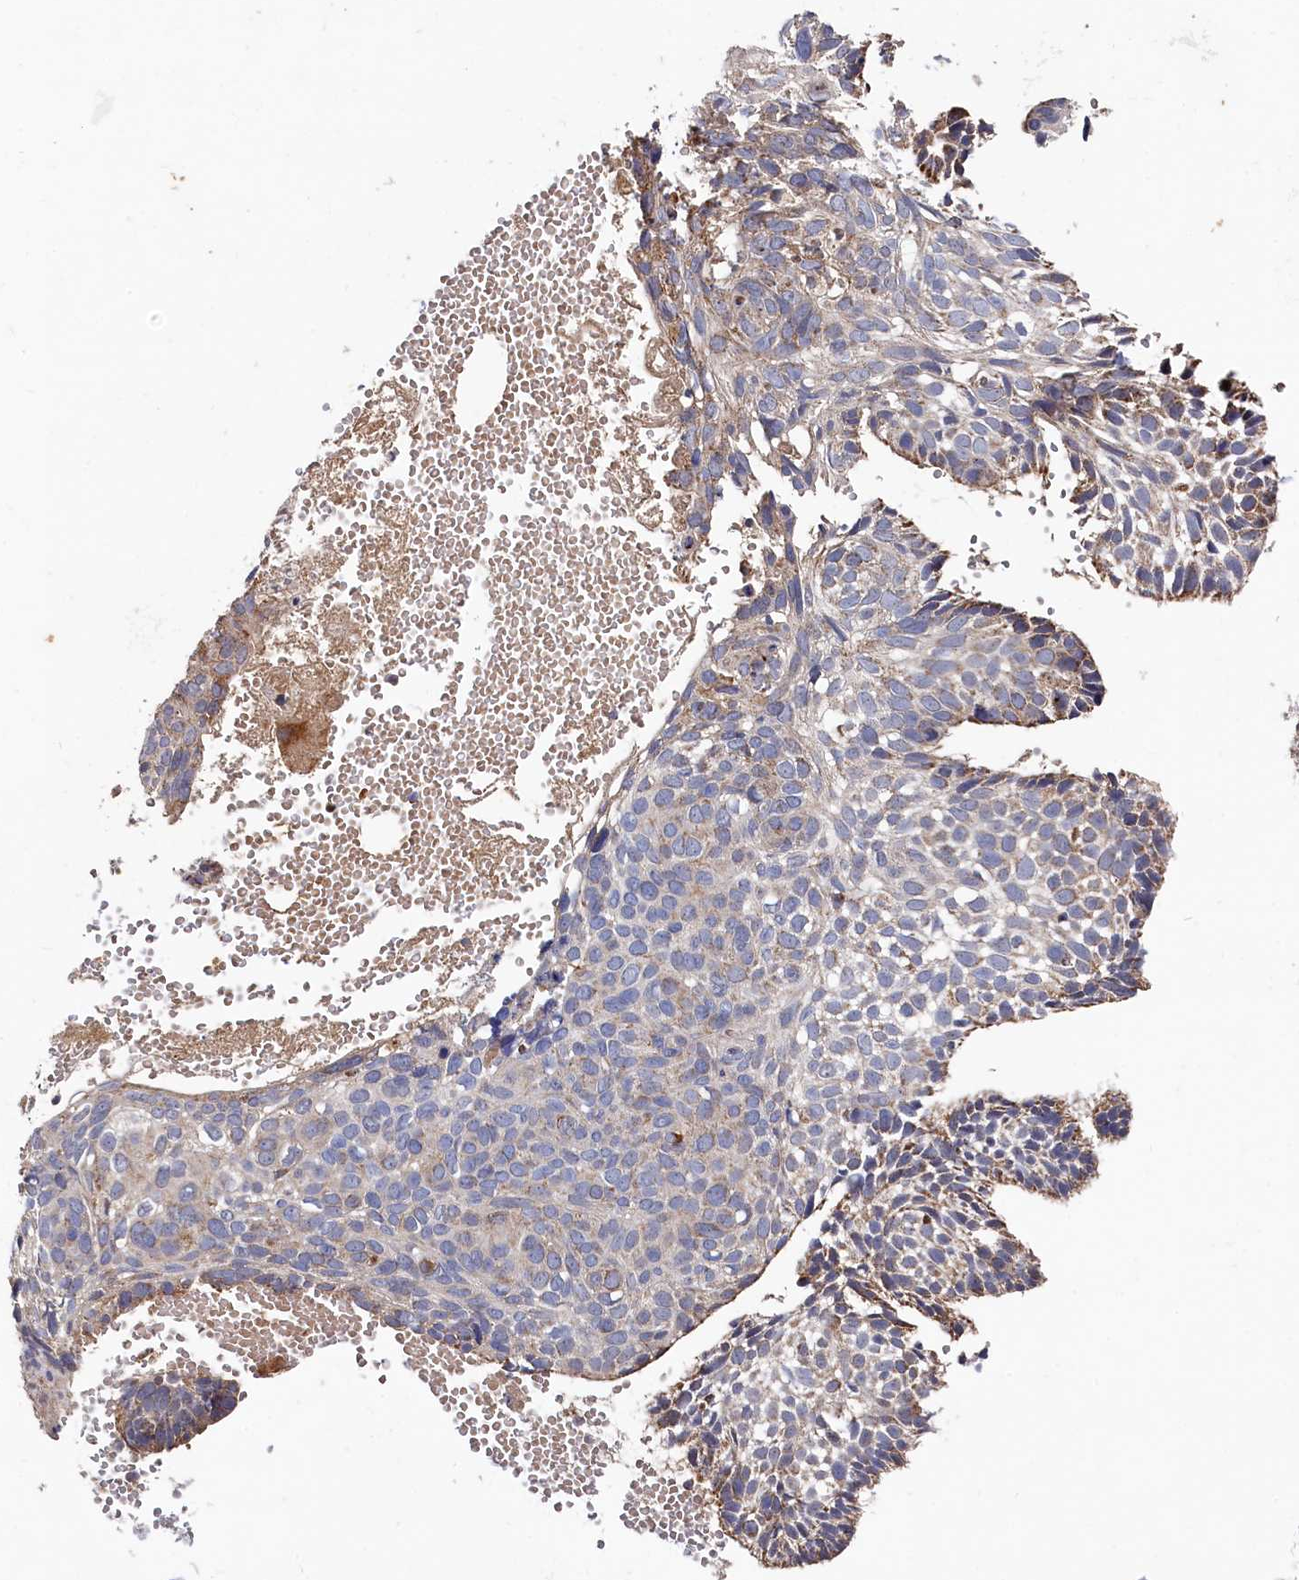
{"staining": {"intensity": "moderate", "quantity": "25%-75%", "location": "cytoplasmic/membranous"}, "tissue": "skin cancer", "cell_type": "Tumor cells", "image_type": "cancer", "snomed": [{"axis": "morphology", "description": "Normal tissue, NOS"}, {"axis": "morphology", "description": "Basal cell carcinoma"}, {"axis": "topography", "description": "Skin"}], "caption": "Moderate cytoplasmic/membranous protein positivity is seen in about 25%-75% of tumor cells in skin cancer (basal cell carcinoma).", "gene": "HAUS2", "patient": {"sex": "male", "age": 66}}